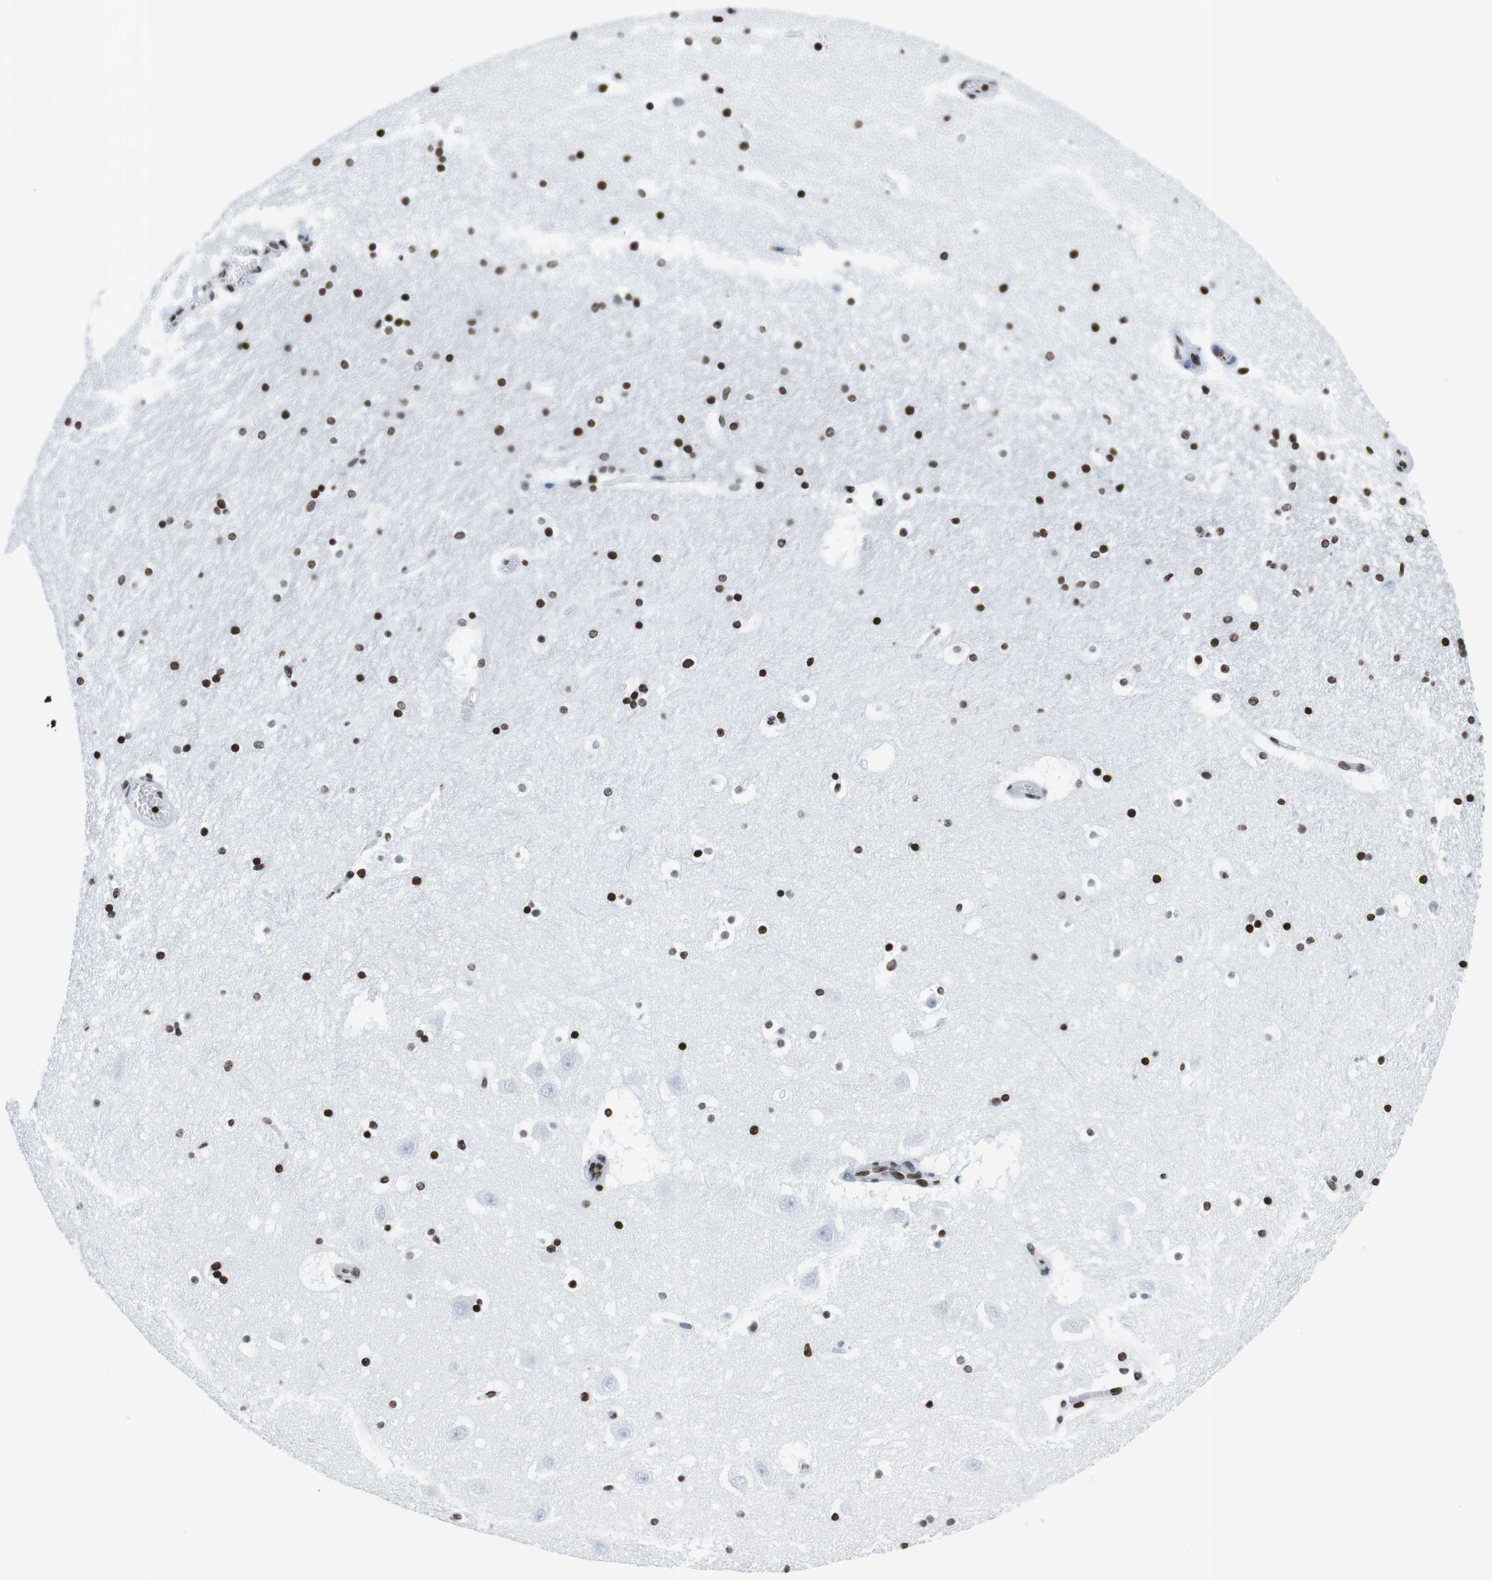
{"staining": {"intensity": "strong", "quantity": ">75%", "location": "nuclear"}, "tissue": "hippocampus", "cell_type": "Glial cells", "image_type": "normal", "snomed": [{"axis": "morphology", "description": "Normal tissue, NOS"}, {"axis": "topography", "description": "Hippocampus"}], "caption": "Protein expression analysis of normal hippocampus shows strong nuclear positivity in about >75% of glial cells. (IHC, brightfield microscopy, high magnification).", "gene": "BSX", "patient": {"sex": "male", "age": 45}}